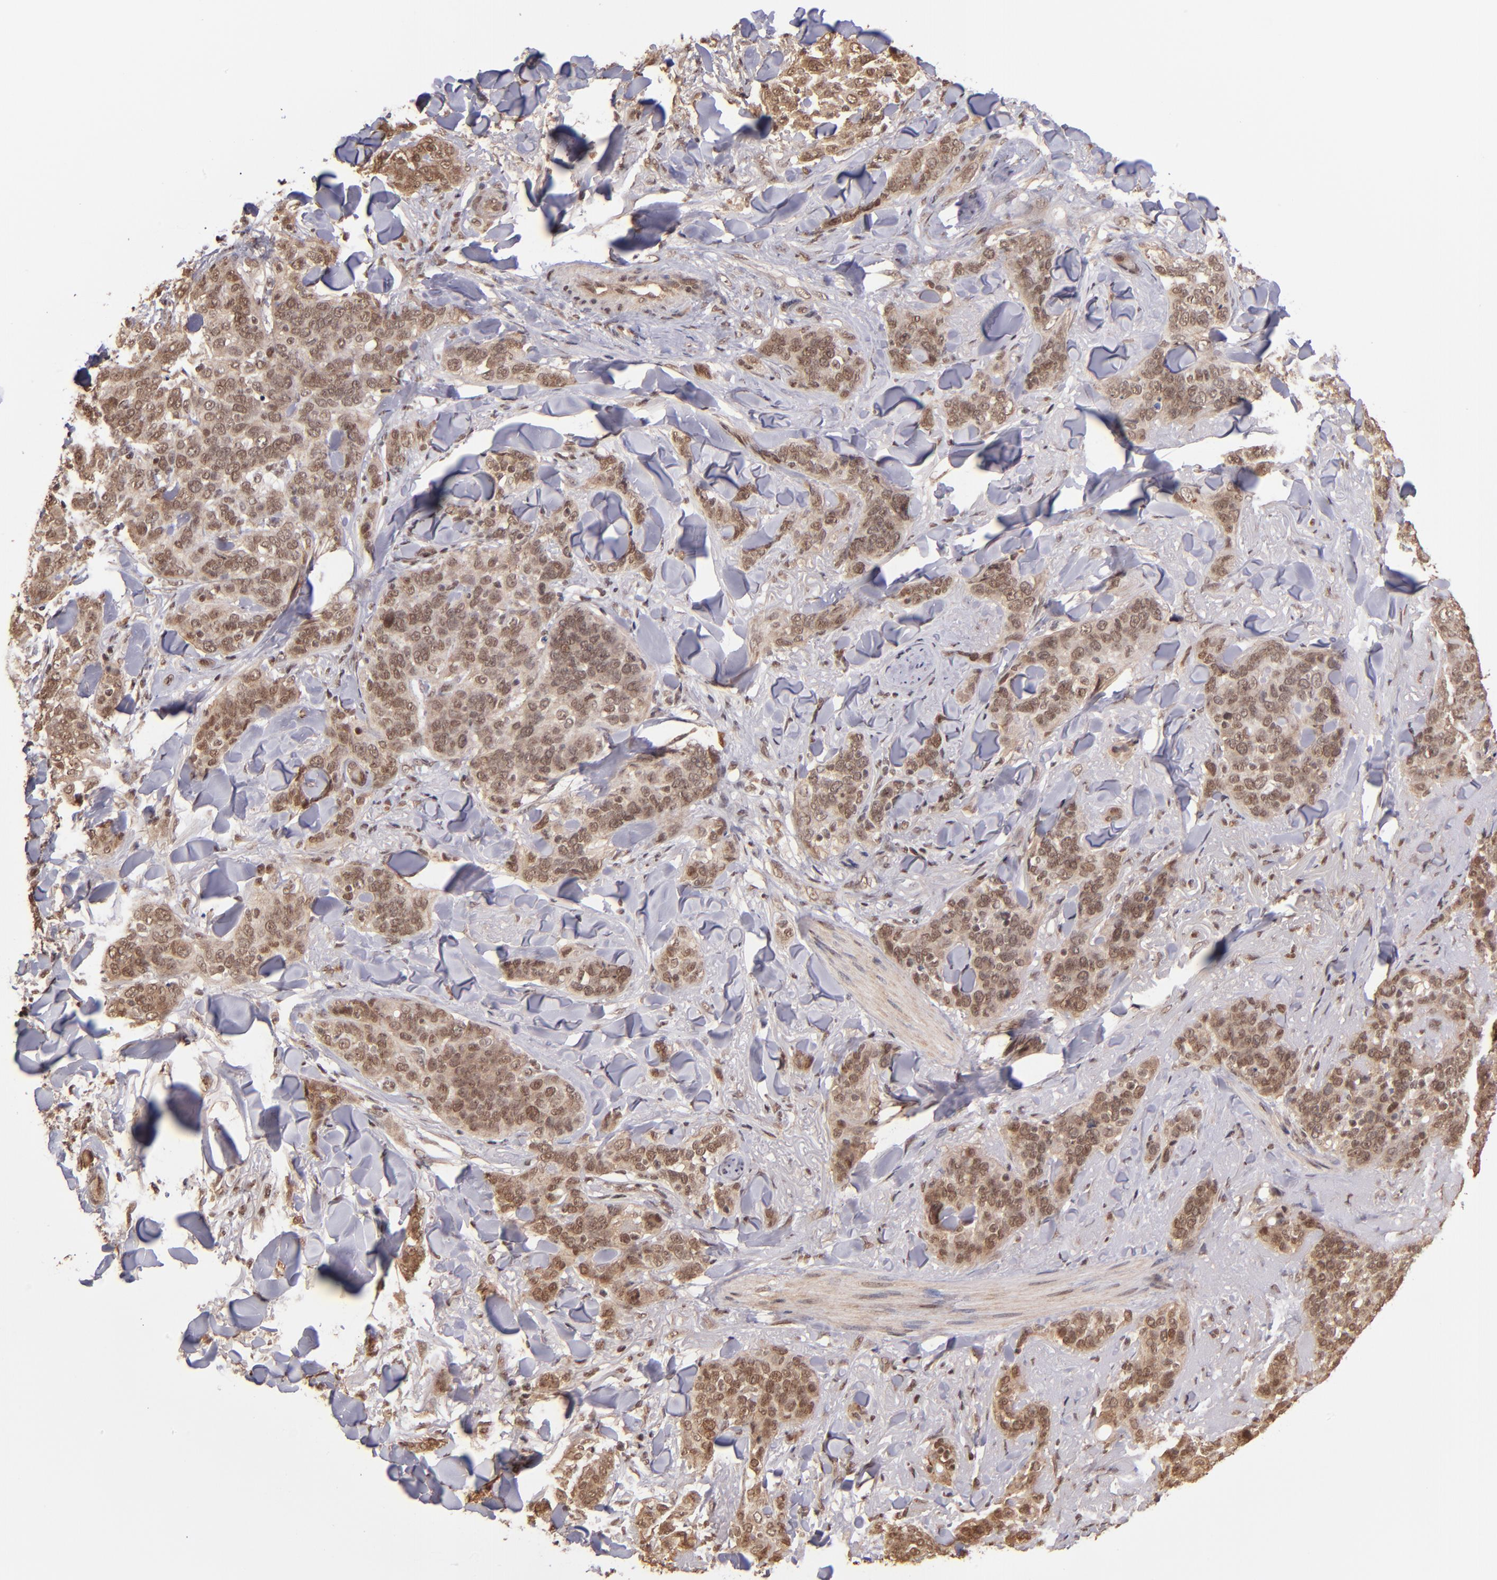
{"staining": {"intensity": "weak", "quantity": "25%-75%", "location": "nuclear"}, "tissue": "skin cancer", "cell_type": "Tumor cells", "image_type": "cancer", "snomed": [{"axis": "morphology", "description": "Normal tissue, NOS"}, {"axis": "morphology", "description": "Squamous cell carcinoma, NOS"}, {"axis": "topography", "description": "Skin"}], "caption": "IHC (DAB) staining of human skin squamous cell carcinoma exhibits weak nuclear protein positivity in about 25%-75% of tumor cells.", "gene": "TERF2", "patient": {"sex": "female", "age": 83}}